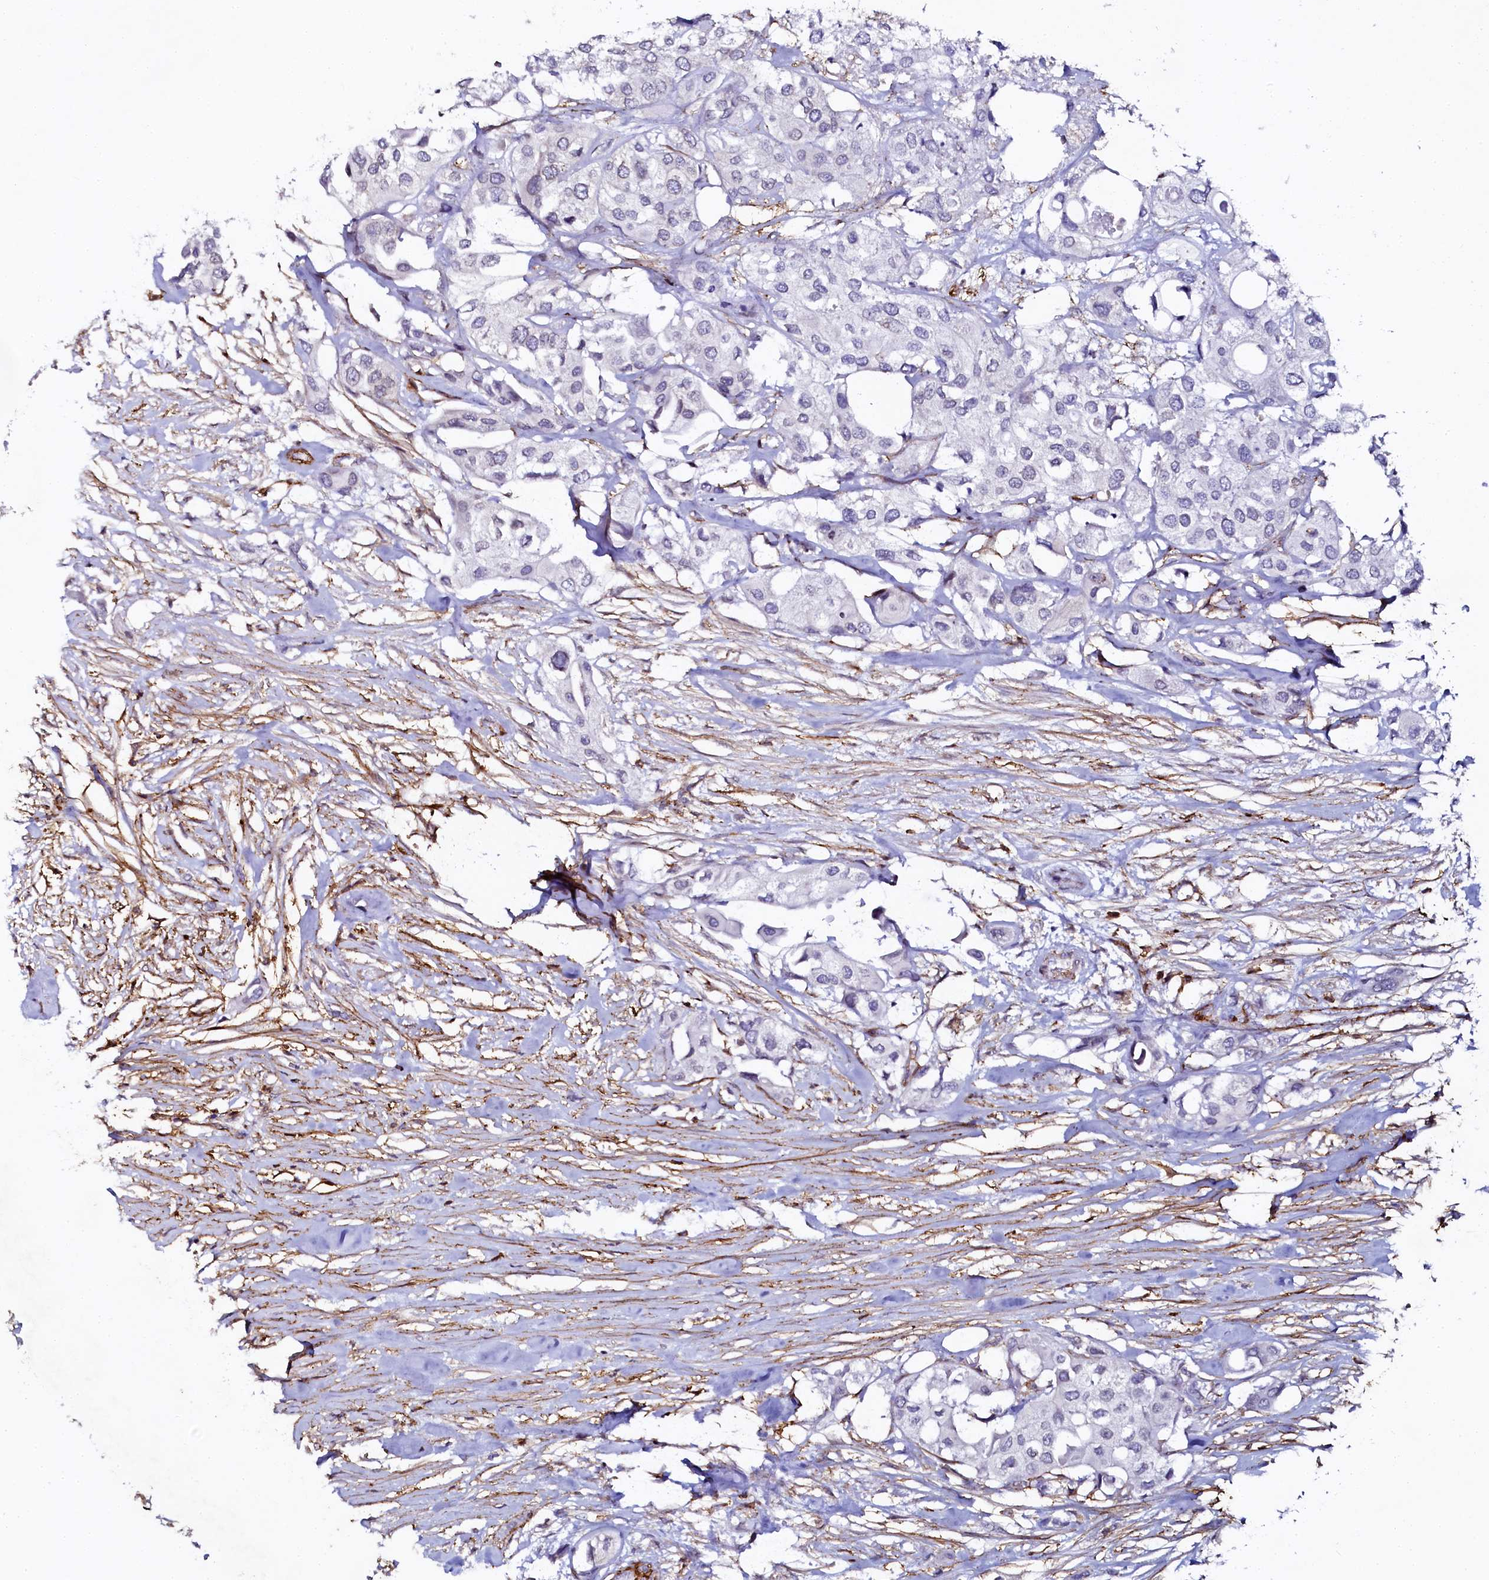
{"staining": {"intensity": "negative", "quantity": "none", "location": "none"}, "tissue": "urothelial cancer", "cell_type": "Tumor cells", "image_type": "cancer", "snomed": [{"axis": "morphology", "description": "Urothelial carcinoma, High grade"}, {"axis": "topography", "description": "Urinary bladder"}], "caption": "Image shows no protein expression in tumor cells of urothelial cancer tissue.", "gene": "AAAS", "patient": {"sex": "male", "age": 64}}